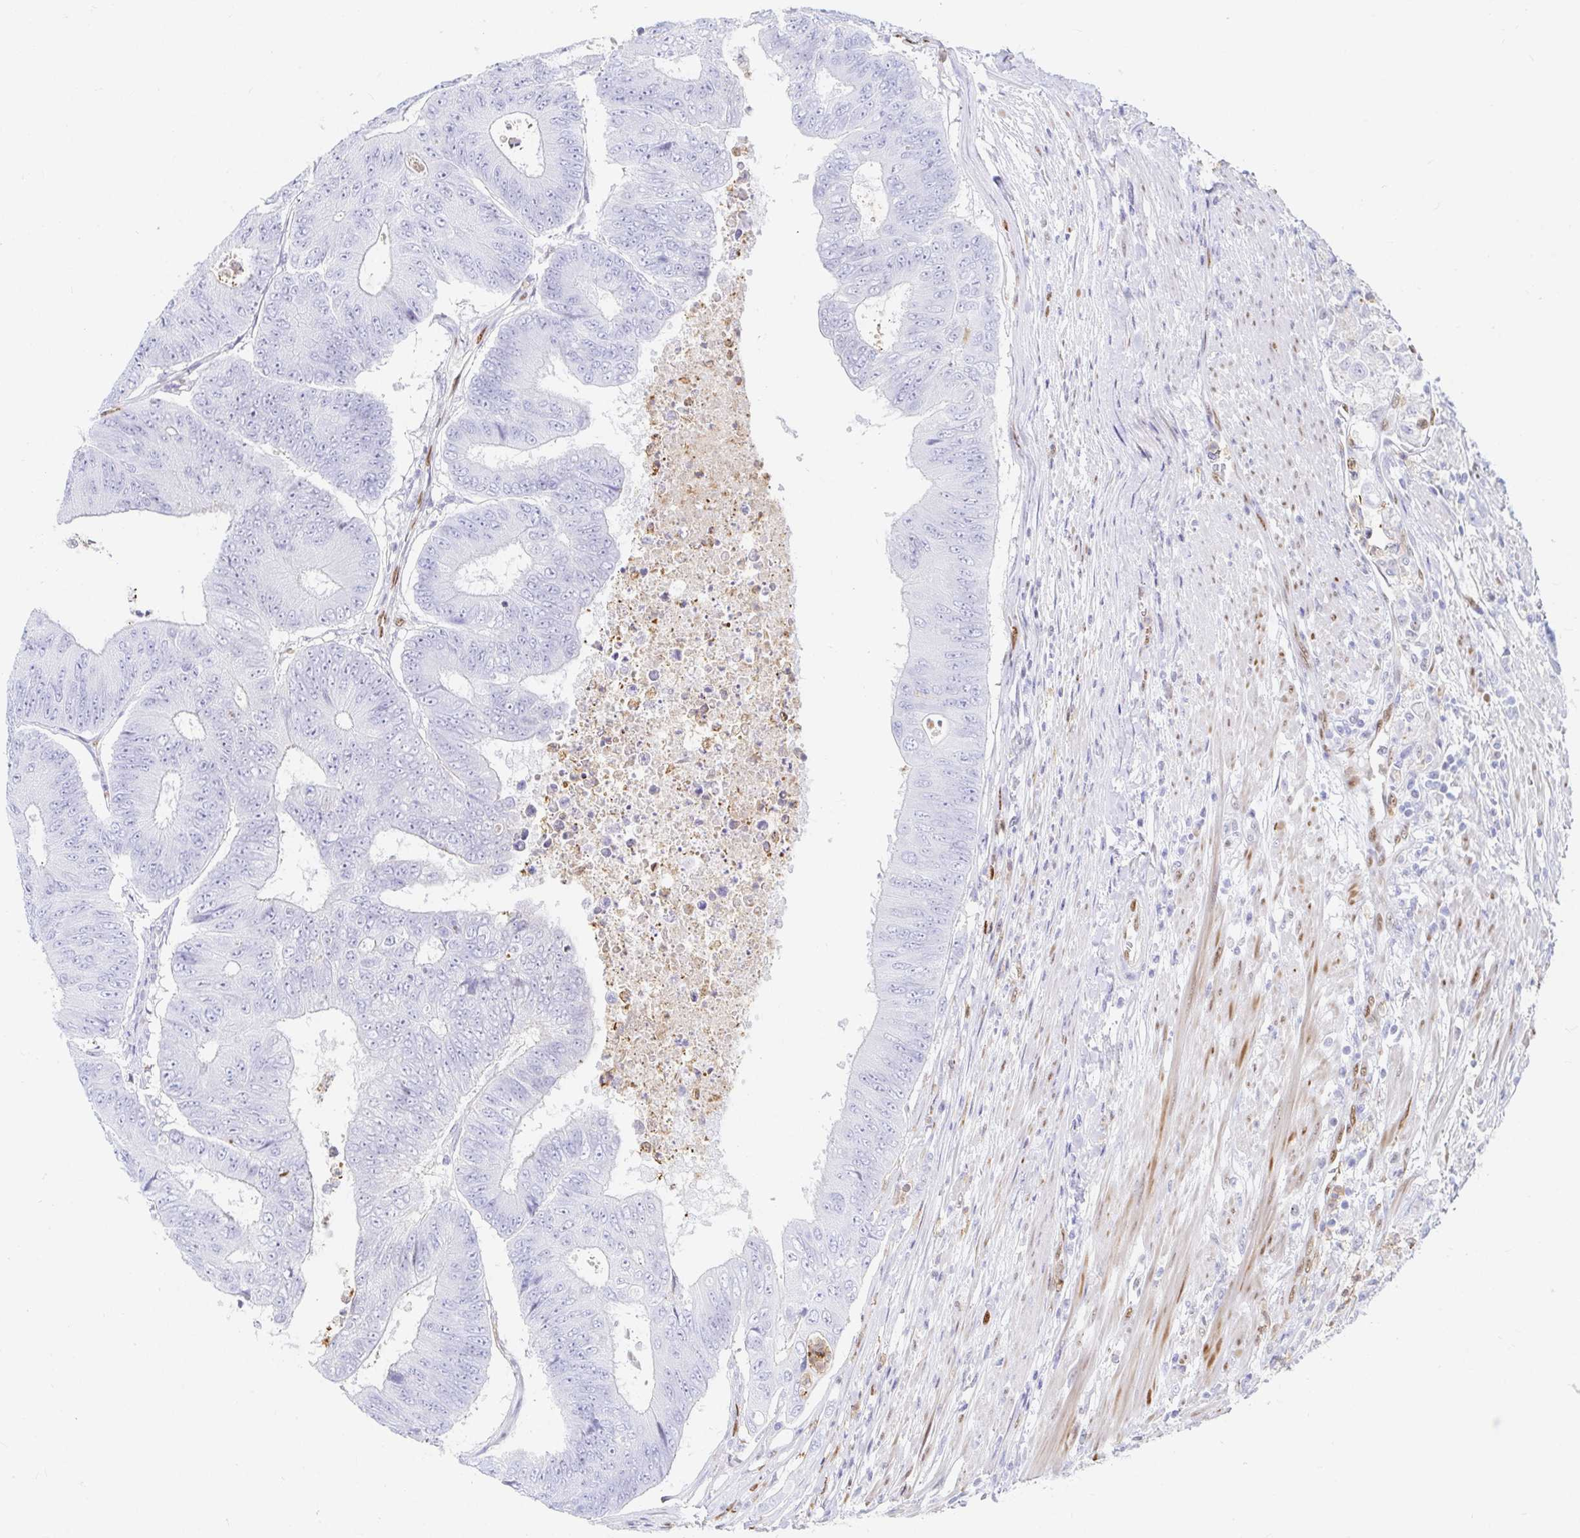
{"staining": {"intensity": "negative", "quantity": "none", "location": "none"}, "tissue": "colorectal cancer", "cell_type": "Tumor cells", "image_type": "cancer", "snomed": [{"axis": "morphology", "description": "Adenocarcinoma, NOS"}, {"axis": "topography", "description": "Colon"}], "caption": "Immunohistochemistry histopathology image of neoplastic tissue: adenocarcinoma (colorectal) stained with DAB (3,3'-diaminobenzidine) demonstrates no significant protein positivity in tumor cells.", "gene": "HINFP", "patient": {"sex": "female", "age": 48}}